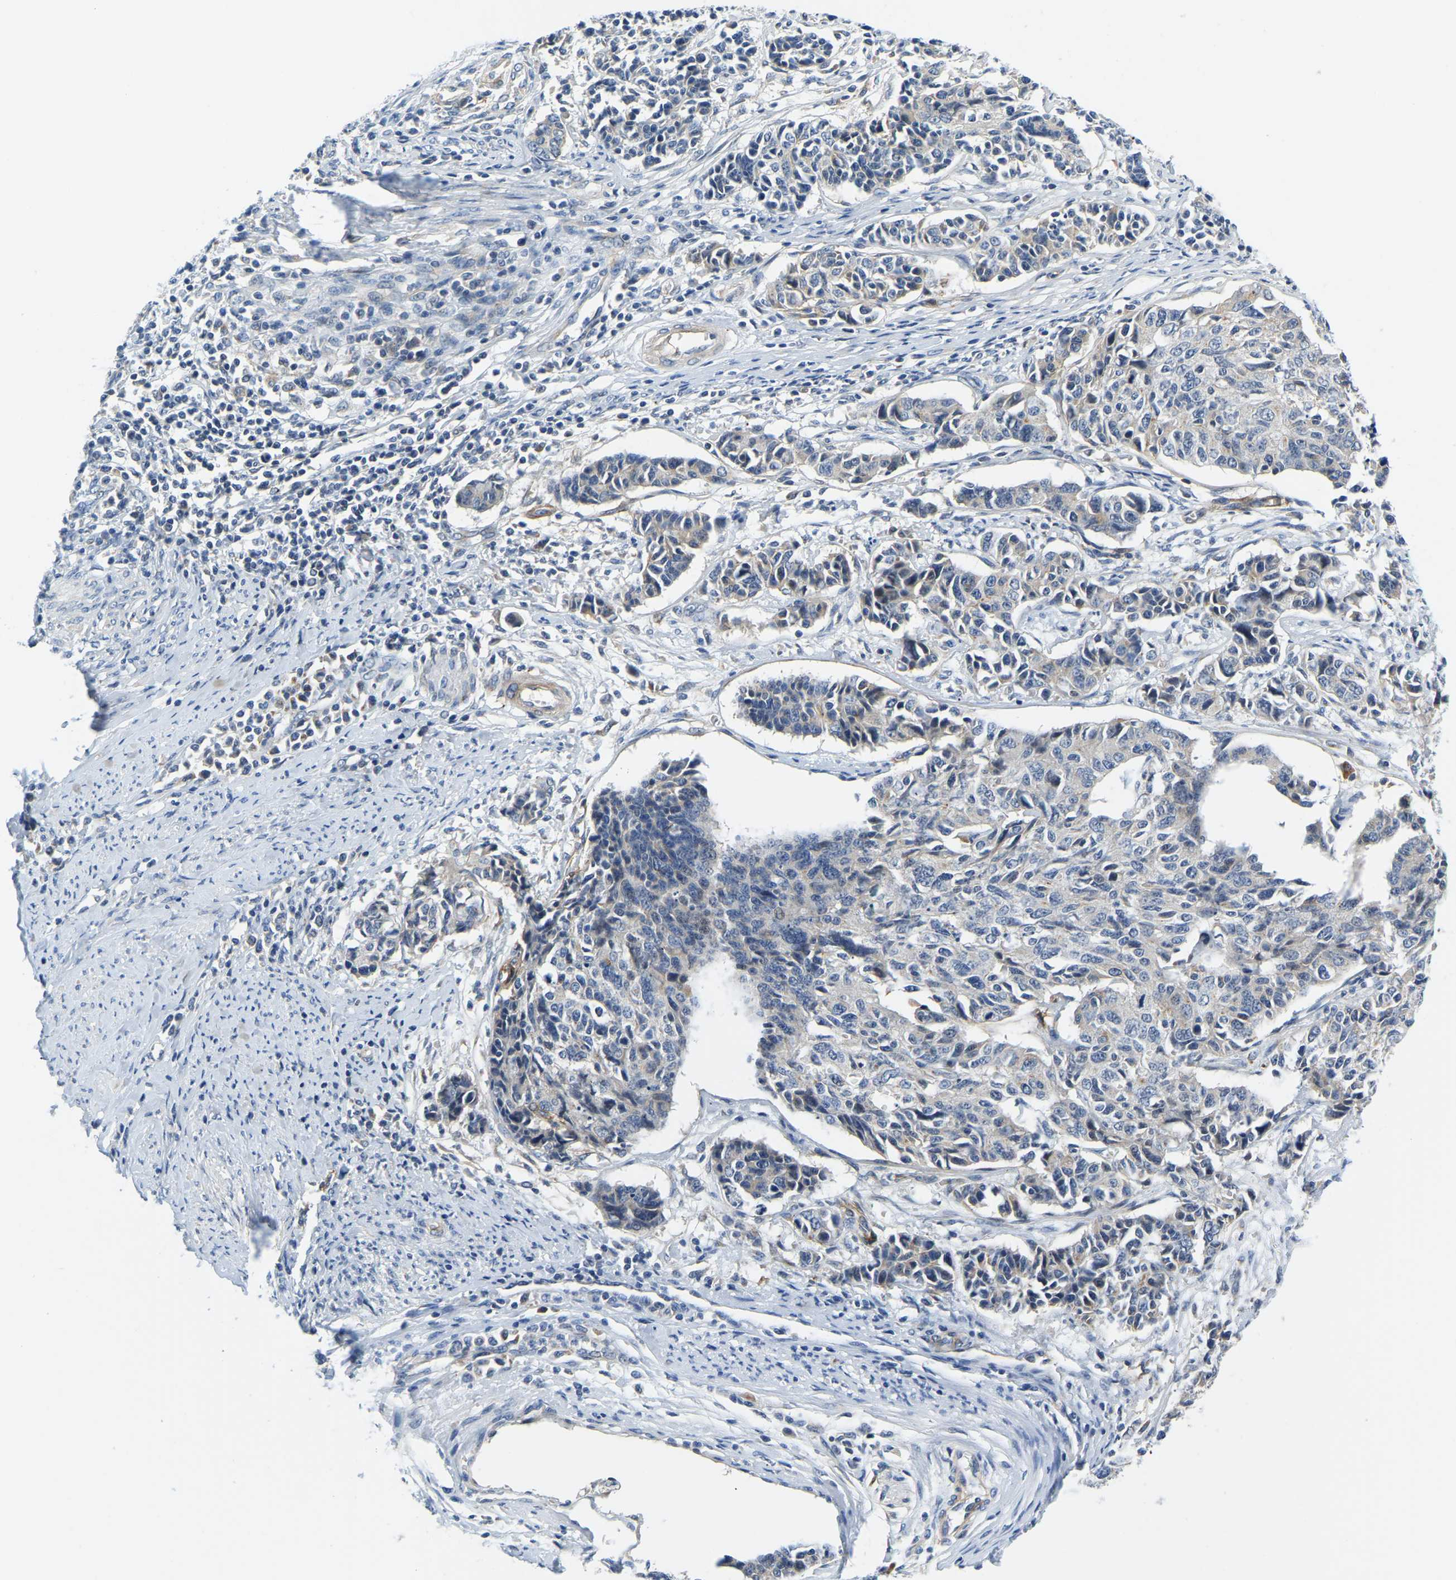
{"staining": {"intensity": "negative", "quantity": "none", "location": "none"}, "tissue": "cervical cancer", "cell_type": "Tumor cells", "image_type": "cancer", "snomed": [{"axis": "morphology", "description": "Normal tissue, NOS"}, {"axis": "morphology", "description": "Squamous cell carcinoma, NOS"}, {"axis": "topography", "description": "Cervix"}], "caption": "IHC image of cervical cancer stained for a protein (brown), which displays no staining in tumor cells. Nuclei are stained in blue.", "gene": "LIAS", "patient": {"sex": "female", "age": 35}}